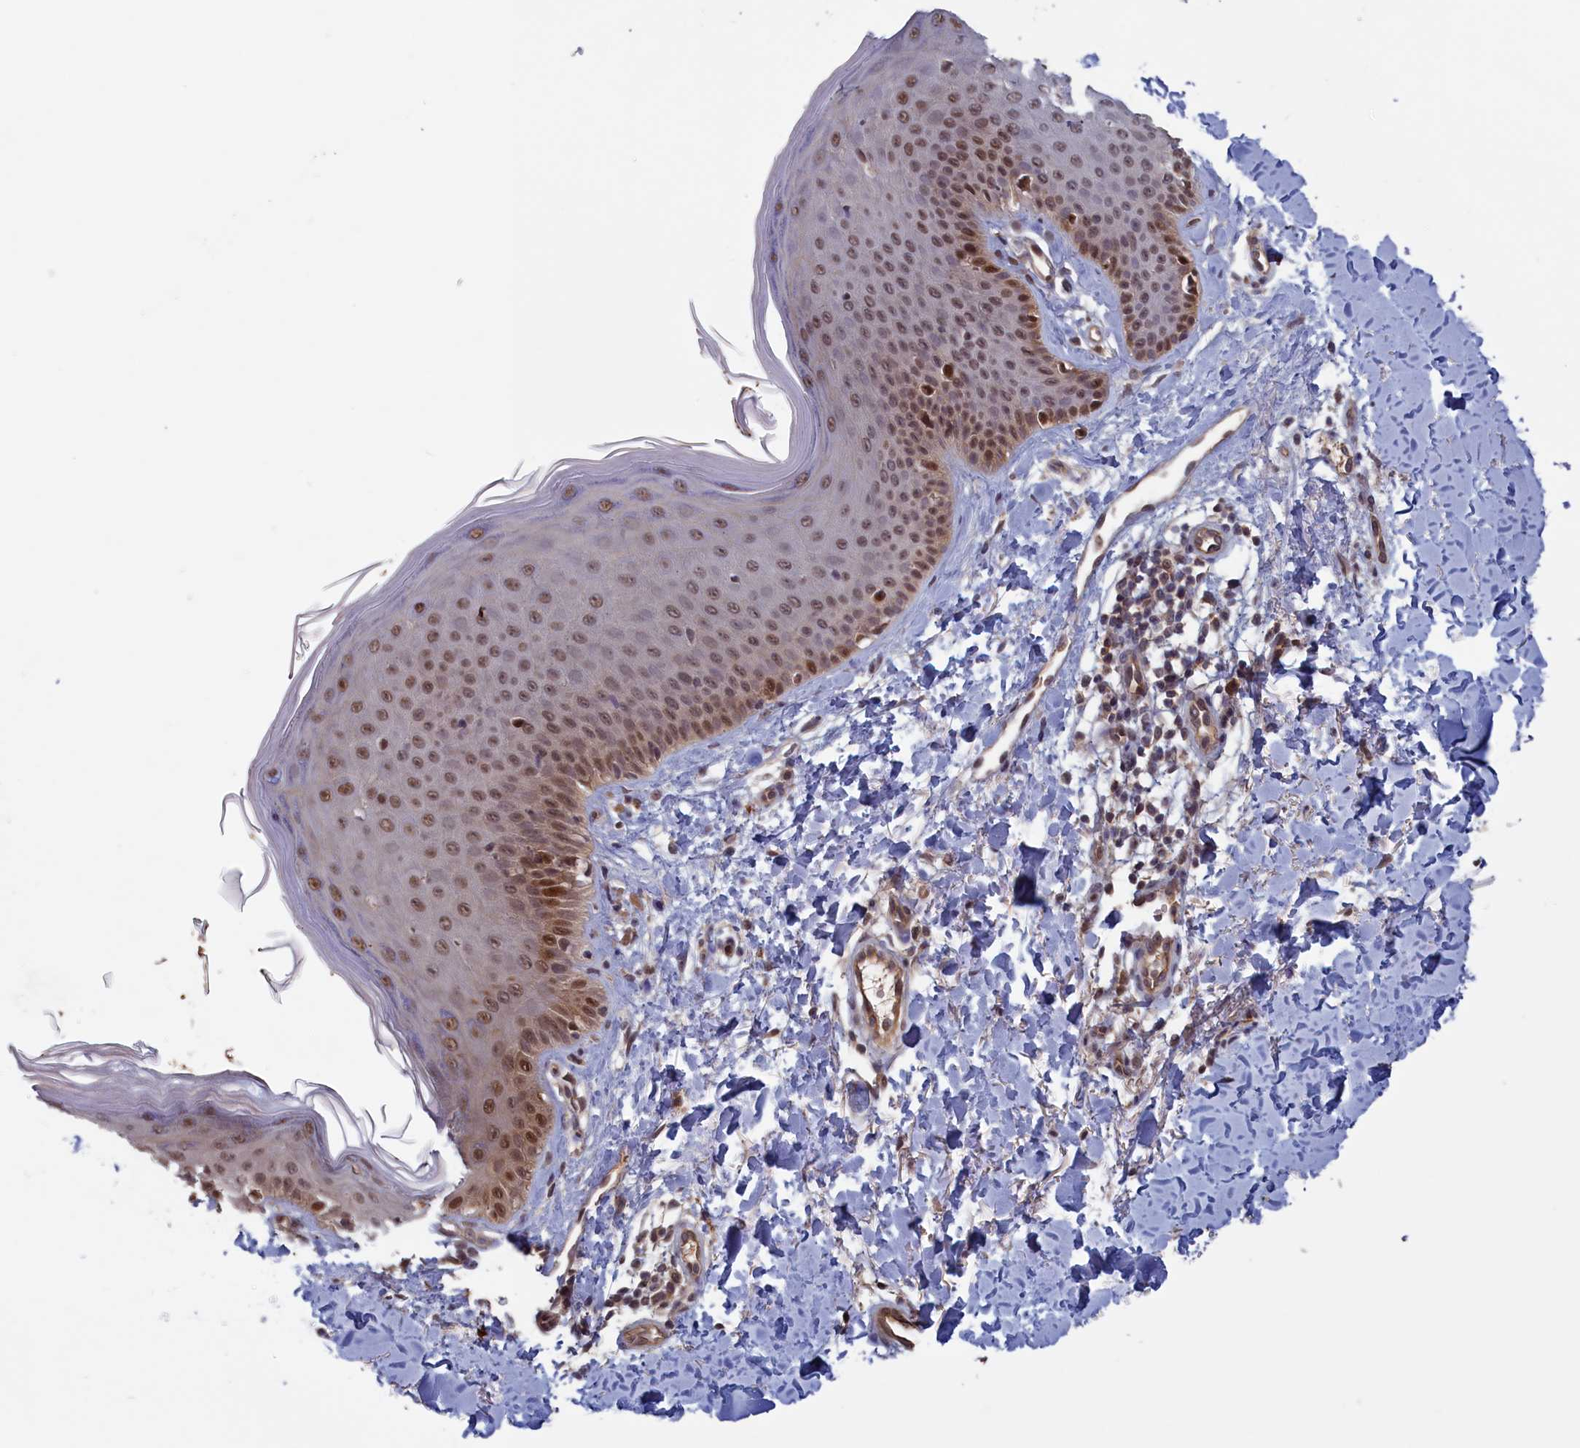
{"staining": {"intensity": "negative", "quantity": "none", "location": "none"}, "tissue": "skin", "cell_type": "Fibroblasts", "image_type": "normal", "snomed": [{"axis": "morphology", "description": "Normal tissue, NOS"}, {"axis": "topography", "description": "Skin"}], "caption": "Immunohistochemistry image of benign skin: human skin stained with DAB reveals no significant protein expression in fibroblasts. (DAB (3,3'-diaminobenzidine) immunohistochemistry (IHC), high magnification).", "gene": "PLP2", "patient": {"sex": "male", "age": 52}}